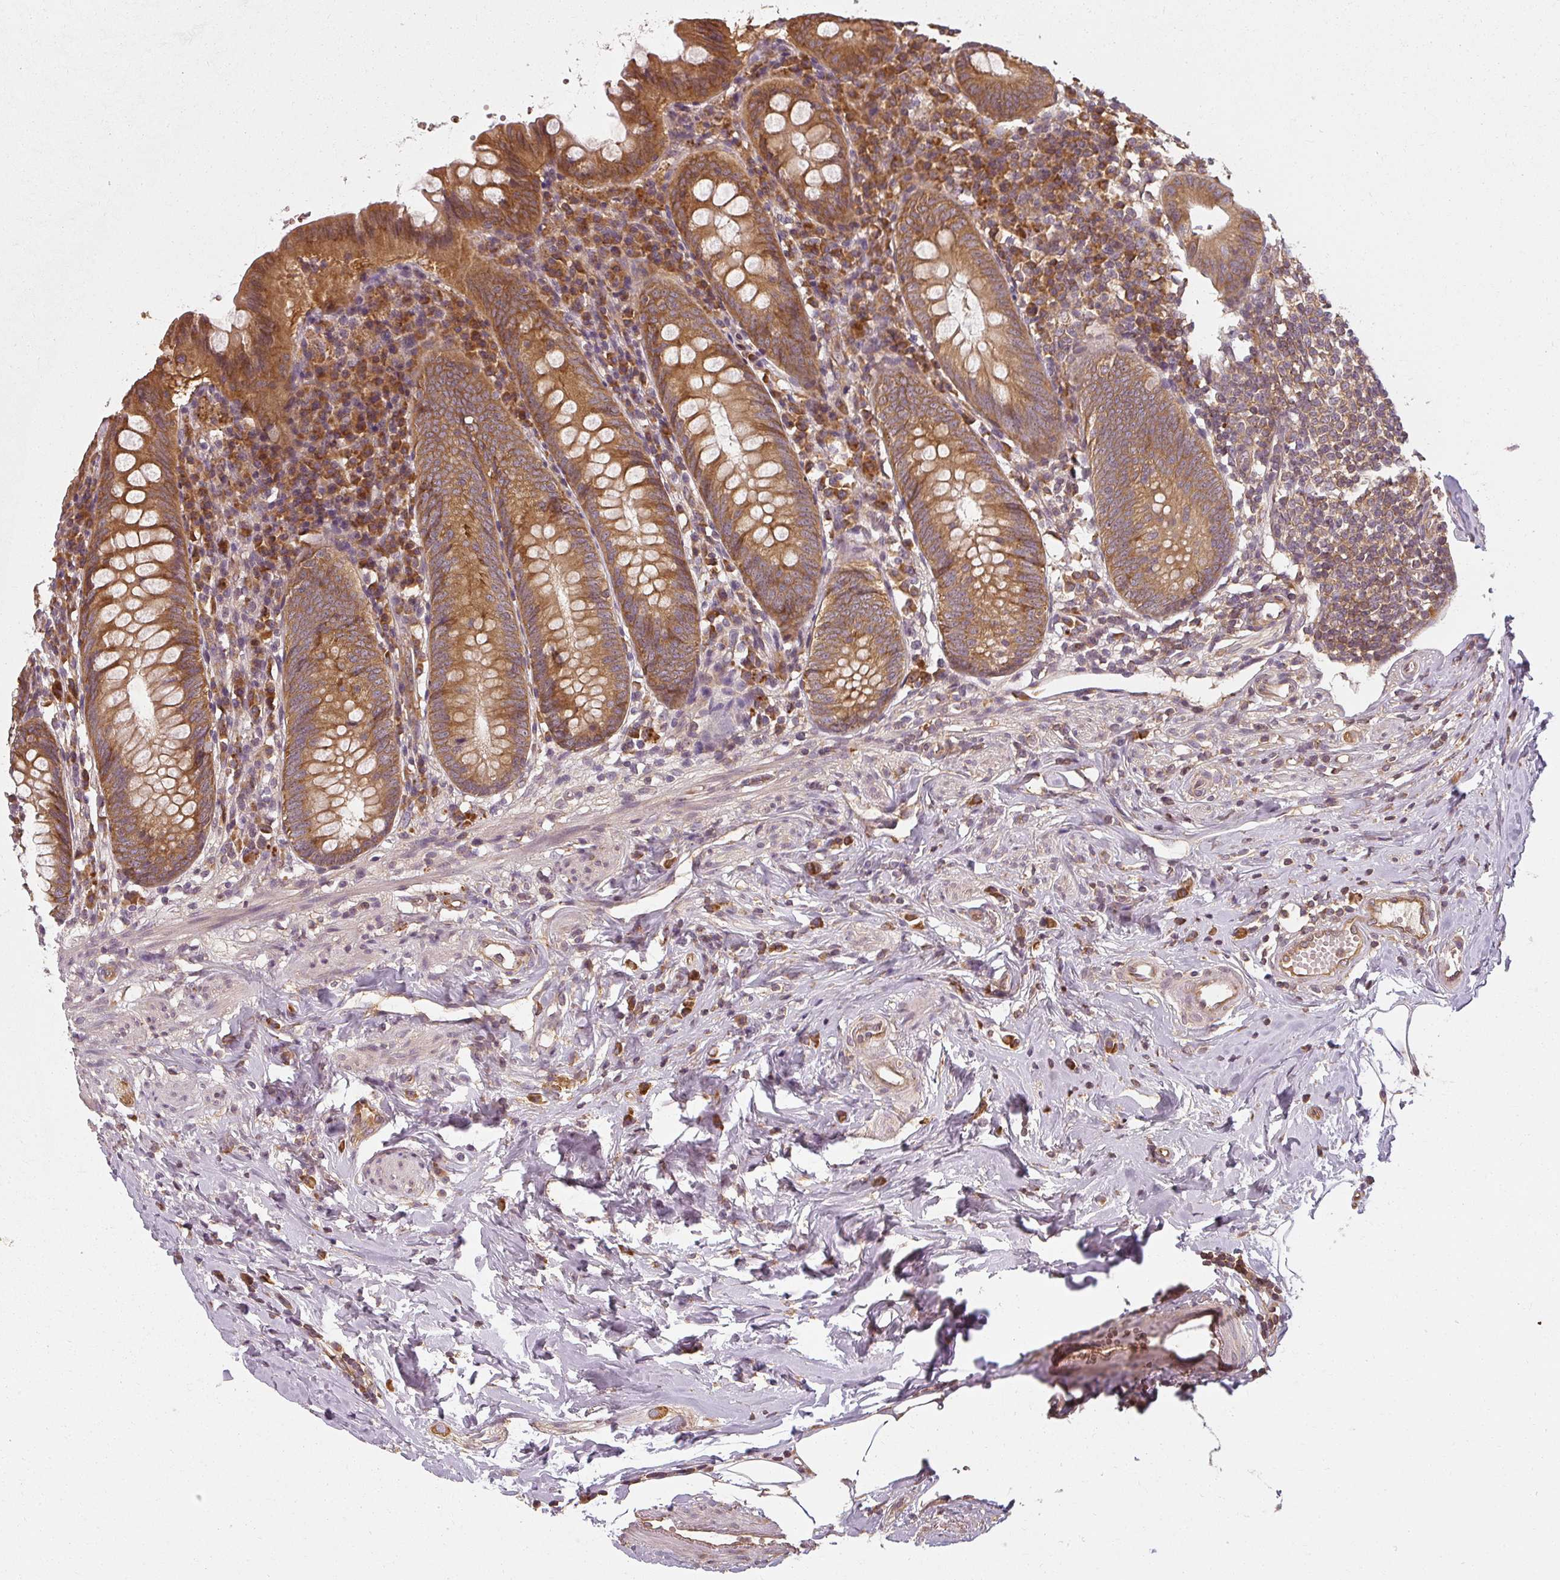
{"staining": {"intensity": "strong", "quantity": ">75%", "location": "cytoplasmic/membranous"}, "tissue": "appendix", "cell_type": "Glandular cells", "image_type": "normal", "snomed": [{"axis": "morphology", "description": "Normal tissue, NOS"}, {"axis": "topography", "description": "Appendix"}], "caption": "Benign appendix was stained to show a protein in brown. There is high levels of strong cytoplasmic/membranous expression in about >75% of glandular cells. (Brightfield microscopy of DAB IHC at high magnification).", "gene": "RPL24", "patient": {"sex": "female", "age": 54}}